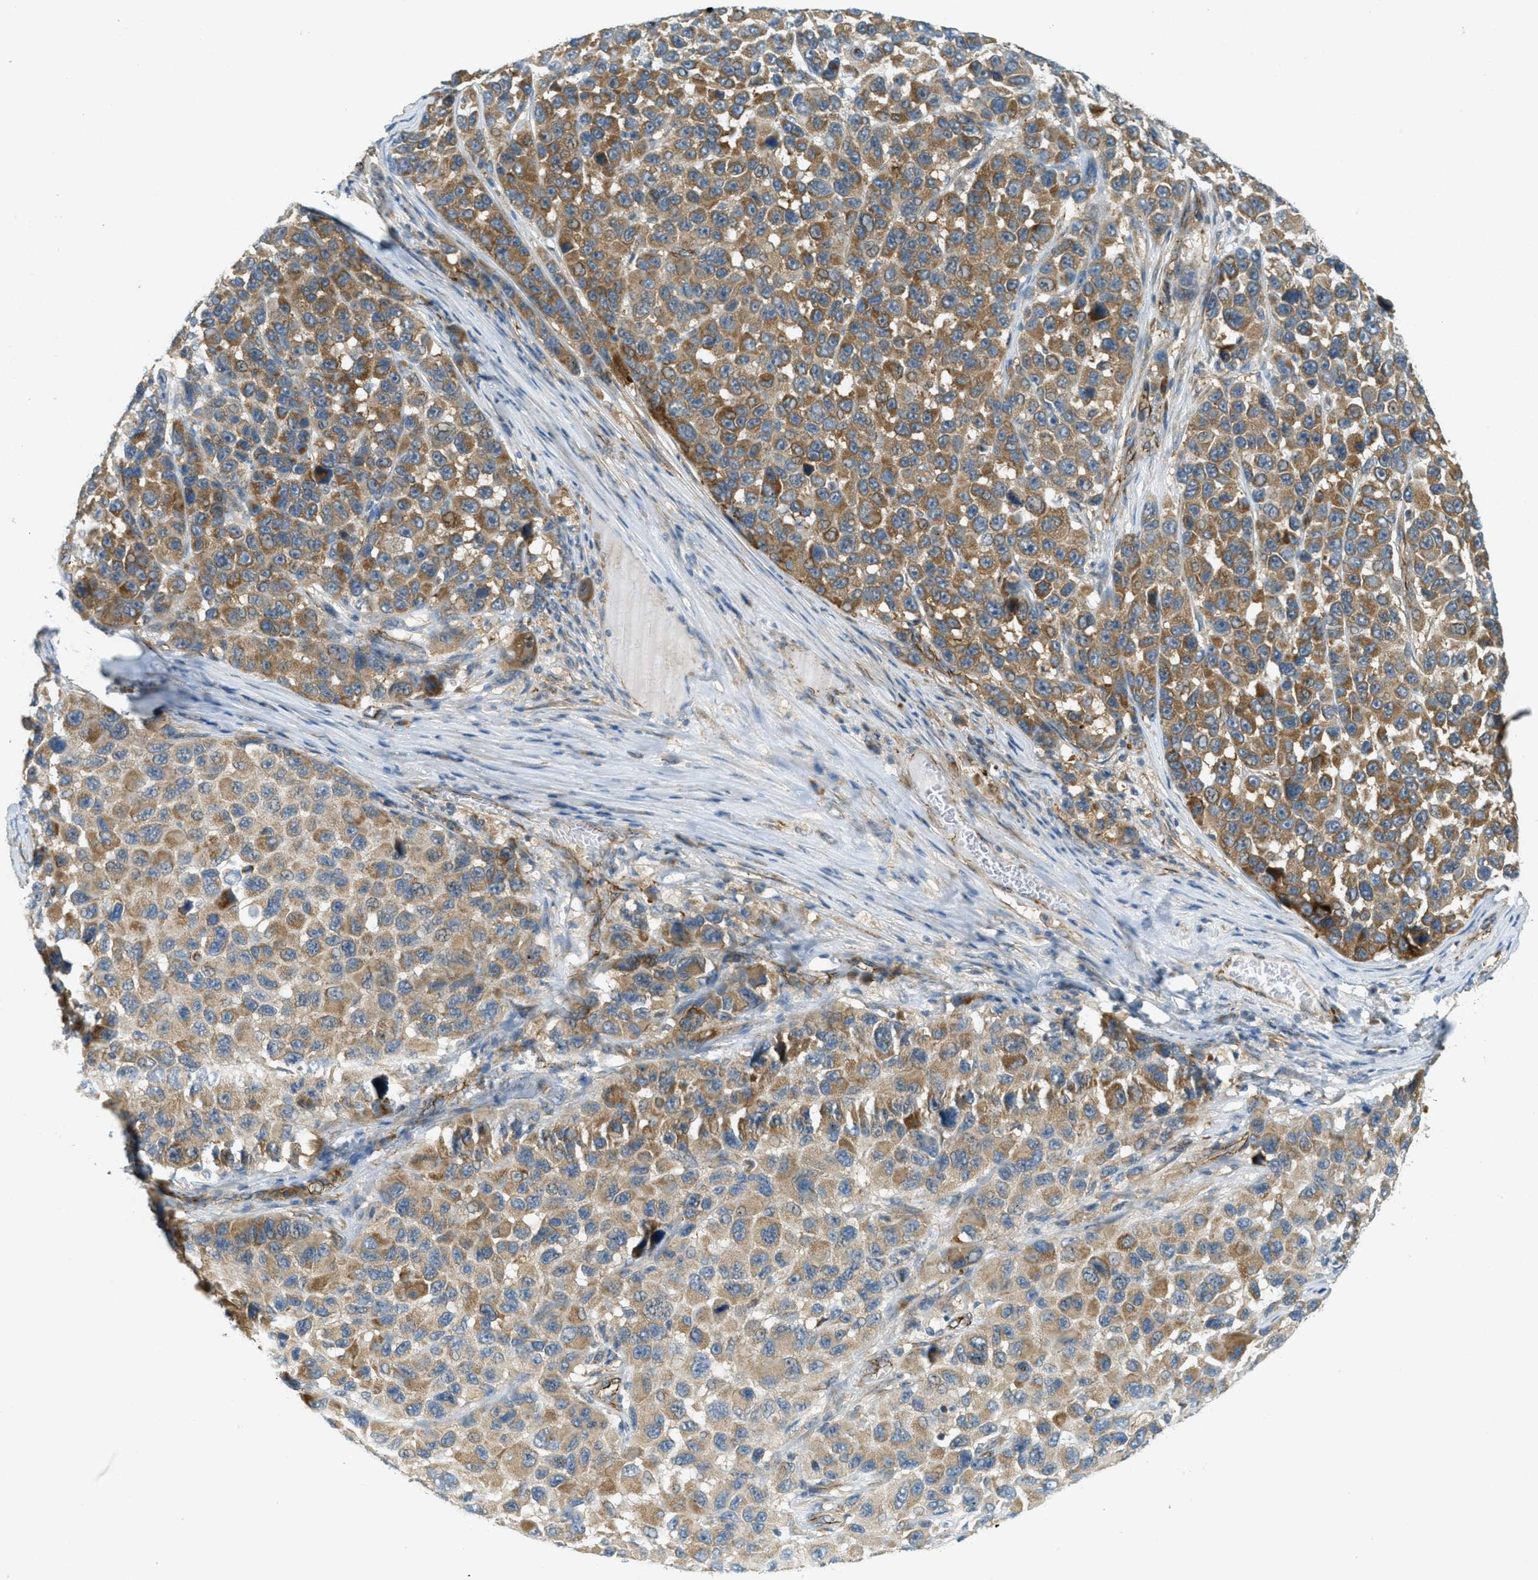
{"staining": {"intensity": "moderate", "quantity": ">75%", "location": "cytoplasmic/membranous"}, "tissue": "melanoma", "cell_type": "Tumor cells", "image_type": "cancer", "snomed": [{"axis": "morphology", "description": "Malignant melanoma, NOS"}, {"axis": "topography", "description": "Skin"}], "caption": "Malignant melanoma tissue shows moderate cytoplasmic/membranous positivity in about >75% of tumor cells, visualized by immunohistochemistry. (Brightfield microscopy of DAB IHC at high magnification).", "gene": "JCAD", "patient": {"sex": "male", "age": 53}}